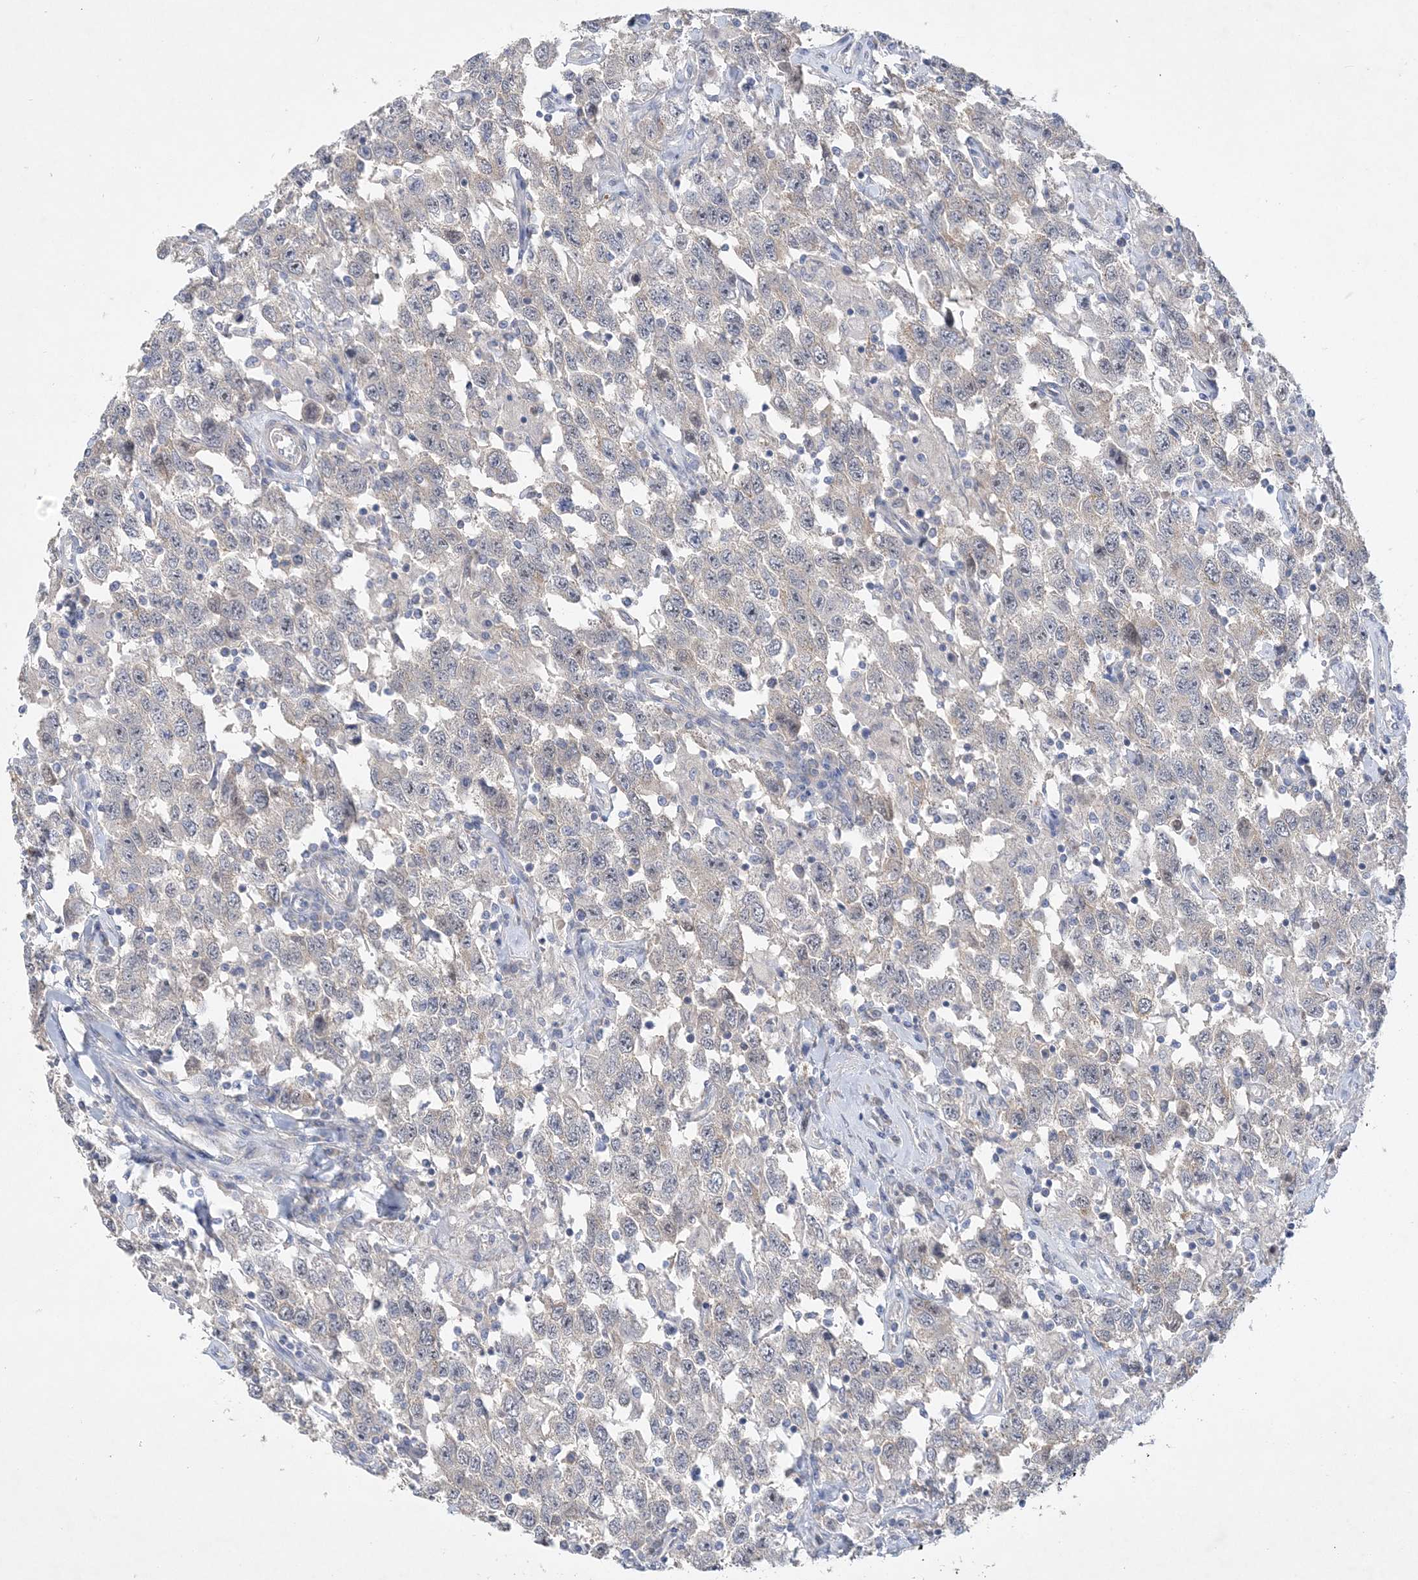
{"staining": {"intensity": "negative", "quantity": "none", "location": "none"}, "tissue": "testis cancer", "cell_type": "Tumor cells", "image_type": "cancer", "snomed": [{"axis": "morphology", "description": "Seminoma, NOS"}, {"axis": "topography", "description": "Testis"}], "caption": "Immunohistochemistry (IHC) histopathology image of human testis seminoma stained for a protein (brown), which displays no expression in tumor cells.", "gene": "ANKRD35", "patient": {"sex": "male", "age": 41}}